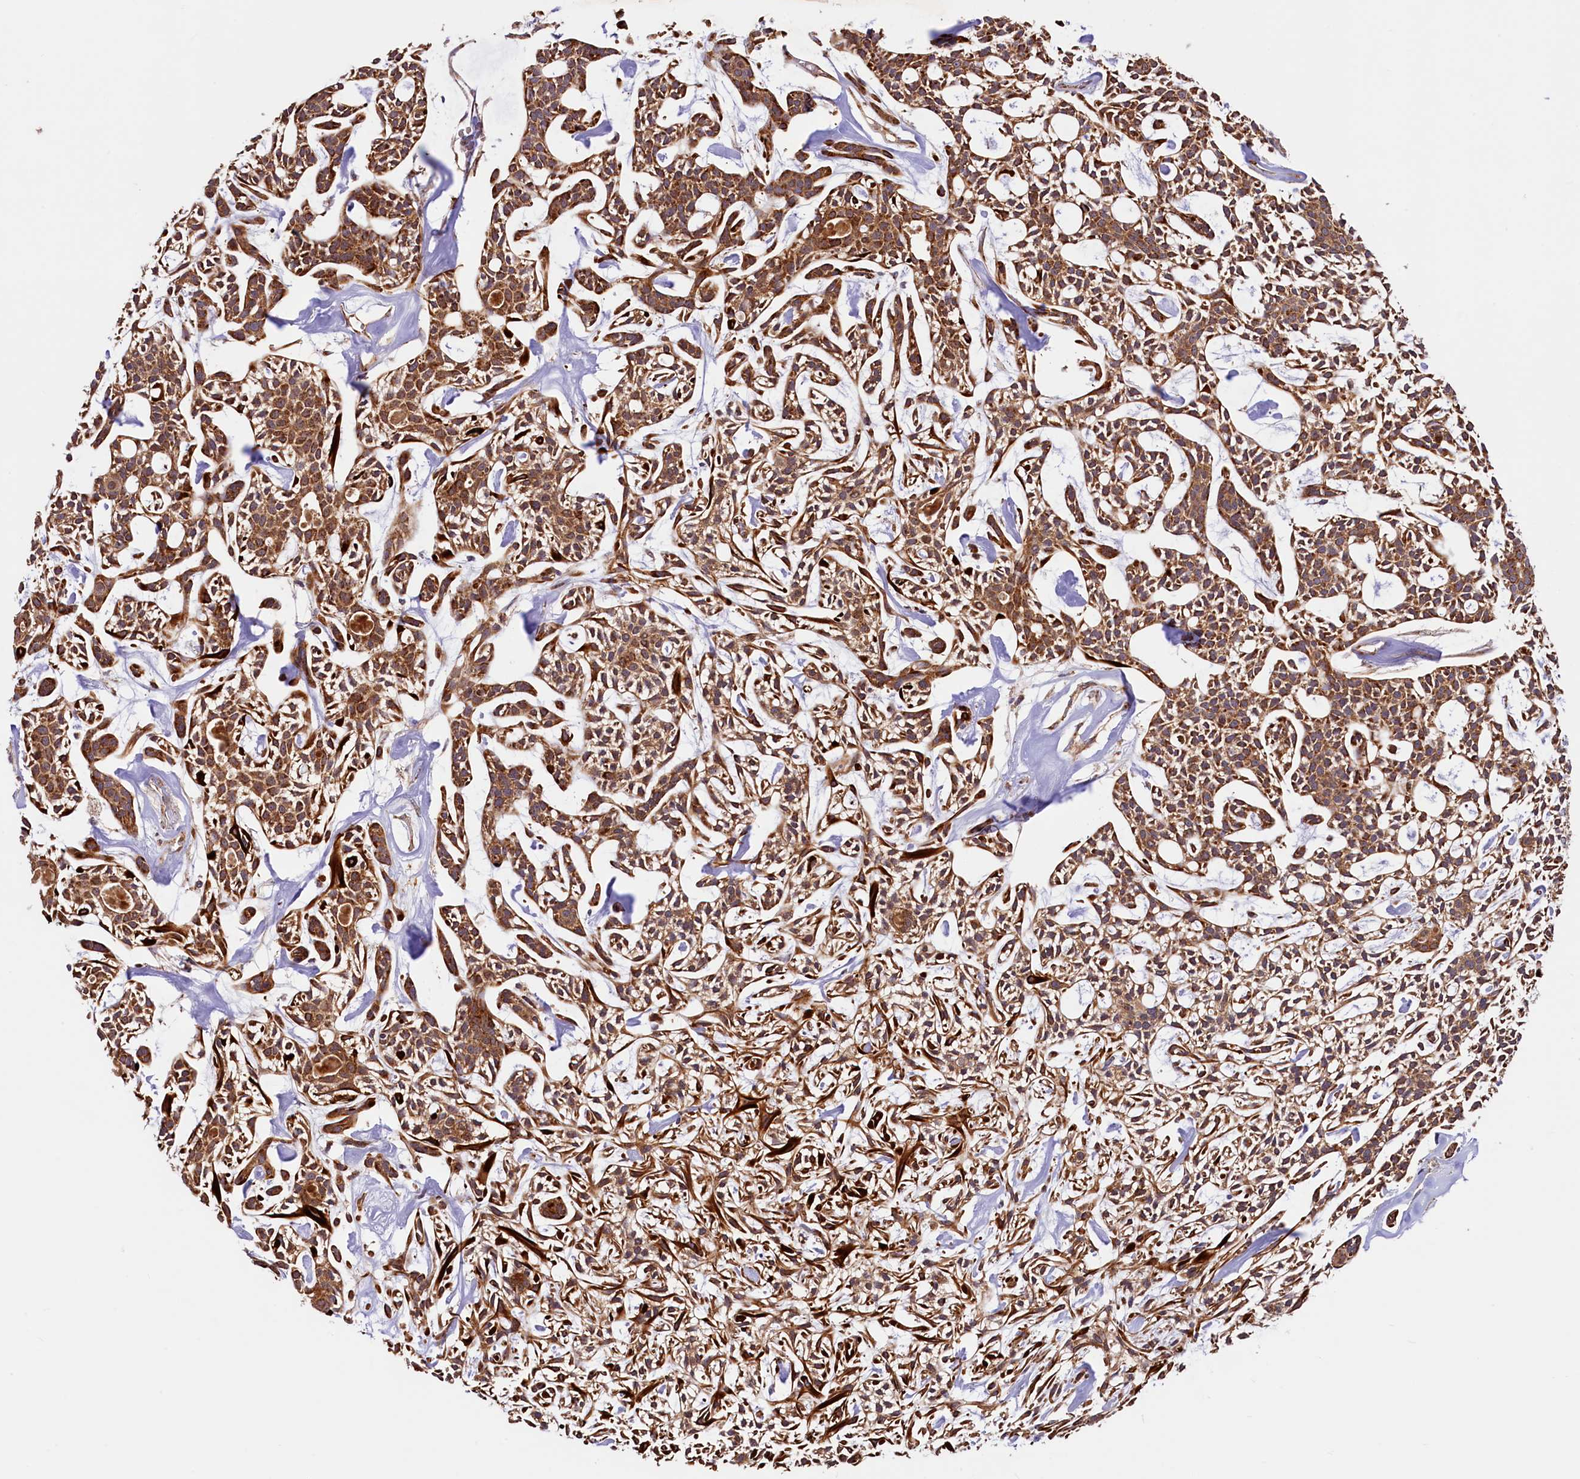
{"staining": {"intensity": "strong", "quantity": ">75%", "location": "cytoplasmic/membranous"}, "tissue": "head and neck cancer", "cell_type": "Tumor cells", "image_type": "cancer", "snomed": [{"axis": "morphology", "description": "Adenocarcinoma, NOS"}, {"axis": "topography", "description": "Salivary gland"}, {"axis": "topography", "description": "Head-Neck"}], "caption": "Protein staining shows strong cytoplasmic/membranous staining in approximately >75% of tumor cells in head and neck cancer (adenocarcinoma). (DAB IHC with brightfield microscopy, high magnification).", "gene": "CIAO3", "patient": {"sex": "male", "age": 55}}